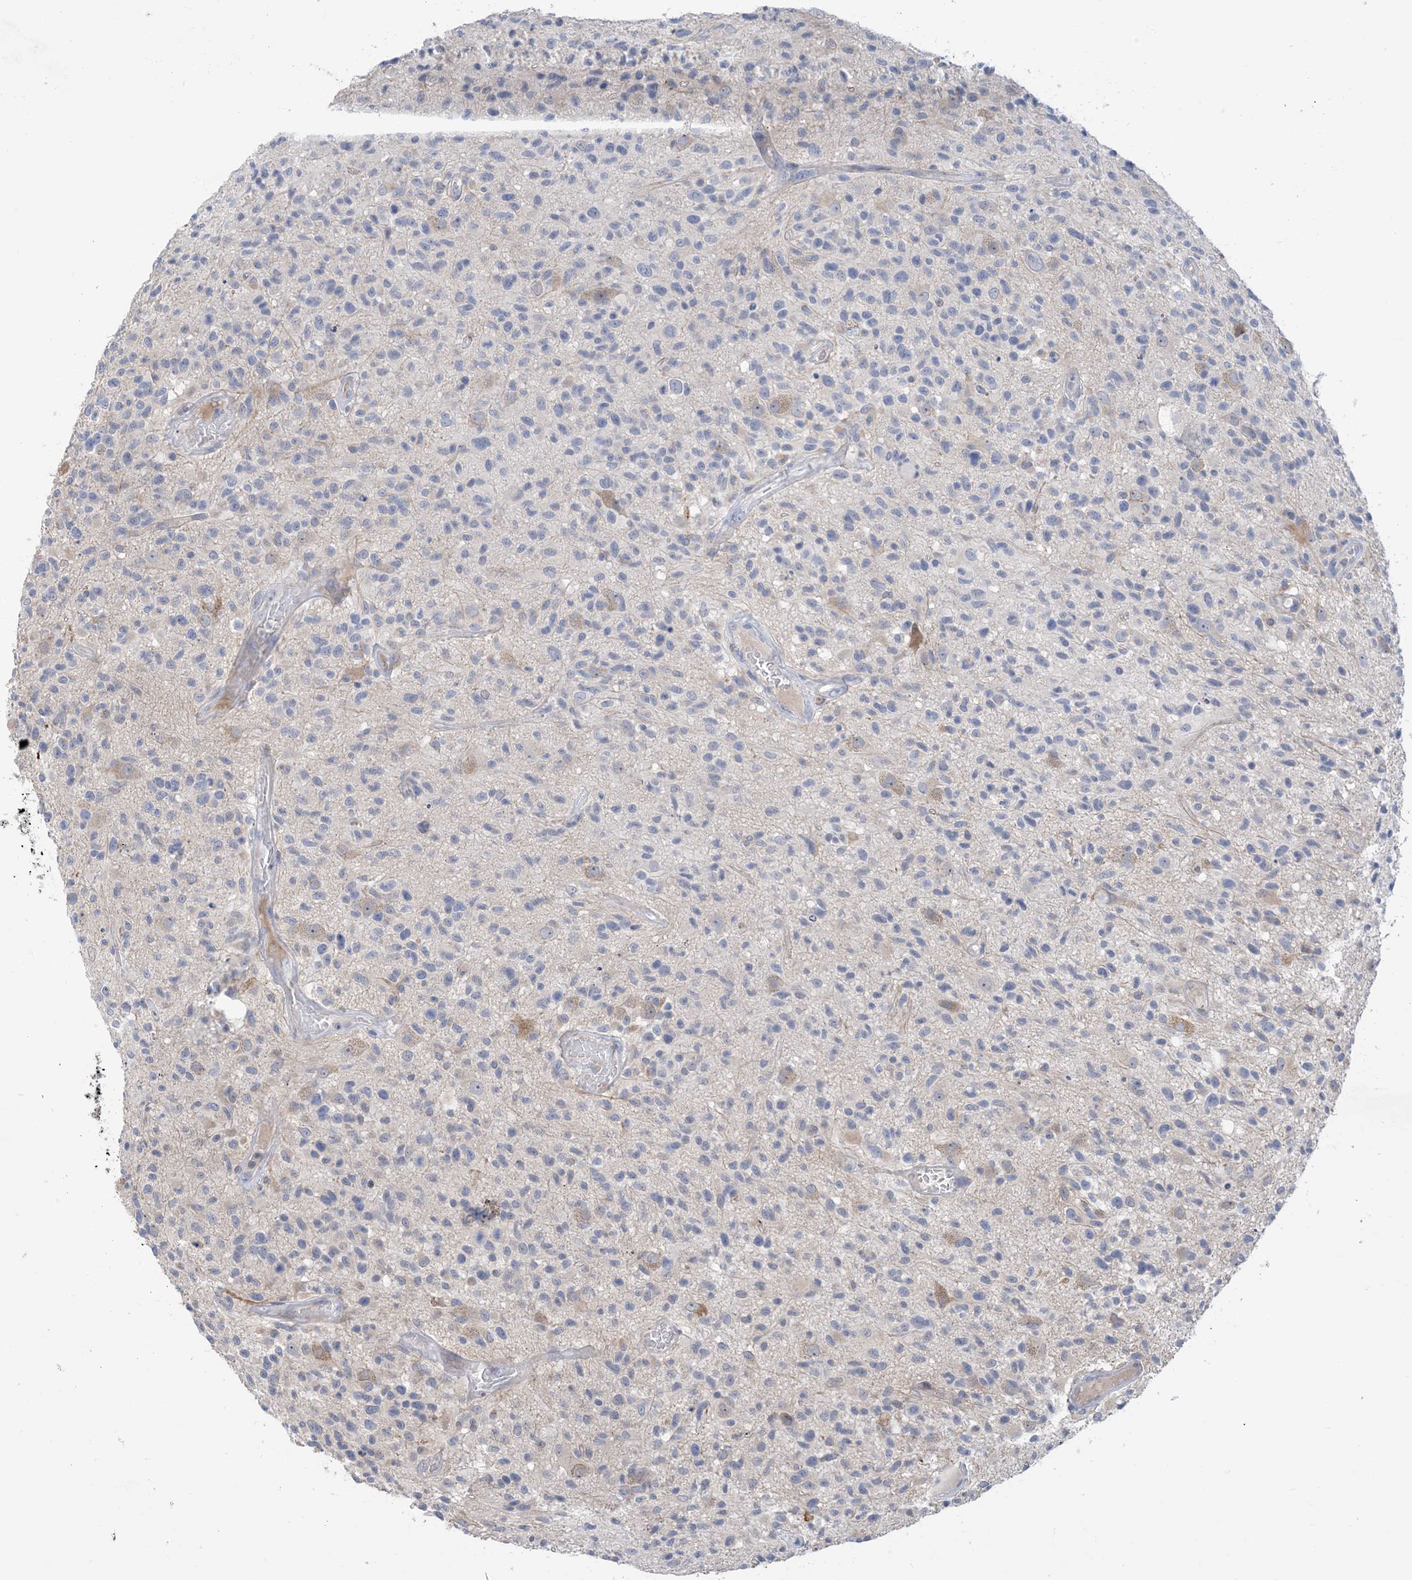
{"staining": {"intensity": "negative", "quantity": "none", "location": "none"}, "tissue": "glioma", "cell_type": "Tumor cells", "image_type": "cancer", "snomed": [{"axis": "morphology", "description": "Glioma, malignant, High grade"}, {"axis": "morphology", "description": "Glioblastoma, NOS"}, {"axis": "topography", "description": "Brain"}], "caption": "This is an immunohistochemistry (IHC) histopathology image of glioma. There is no positivity in tumor cells.", "gene": "TTYH1", "patient": {"sex": "male", "age": 60}}